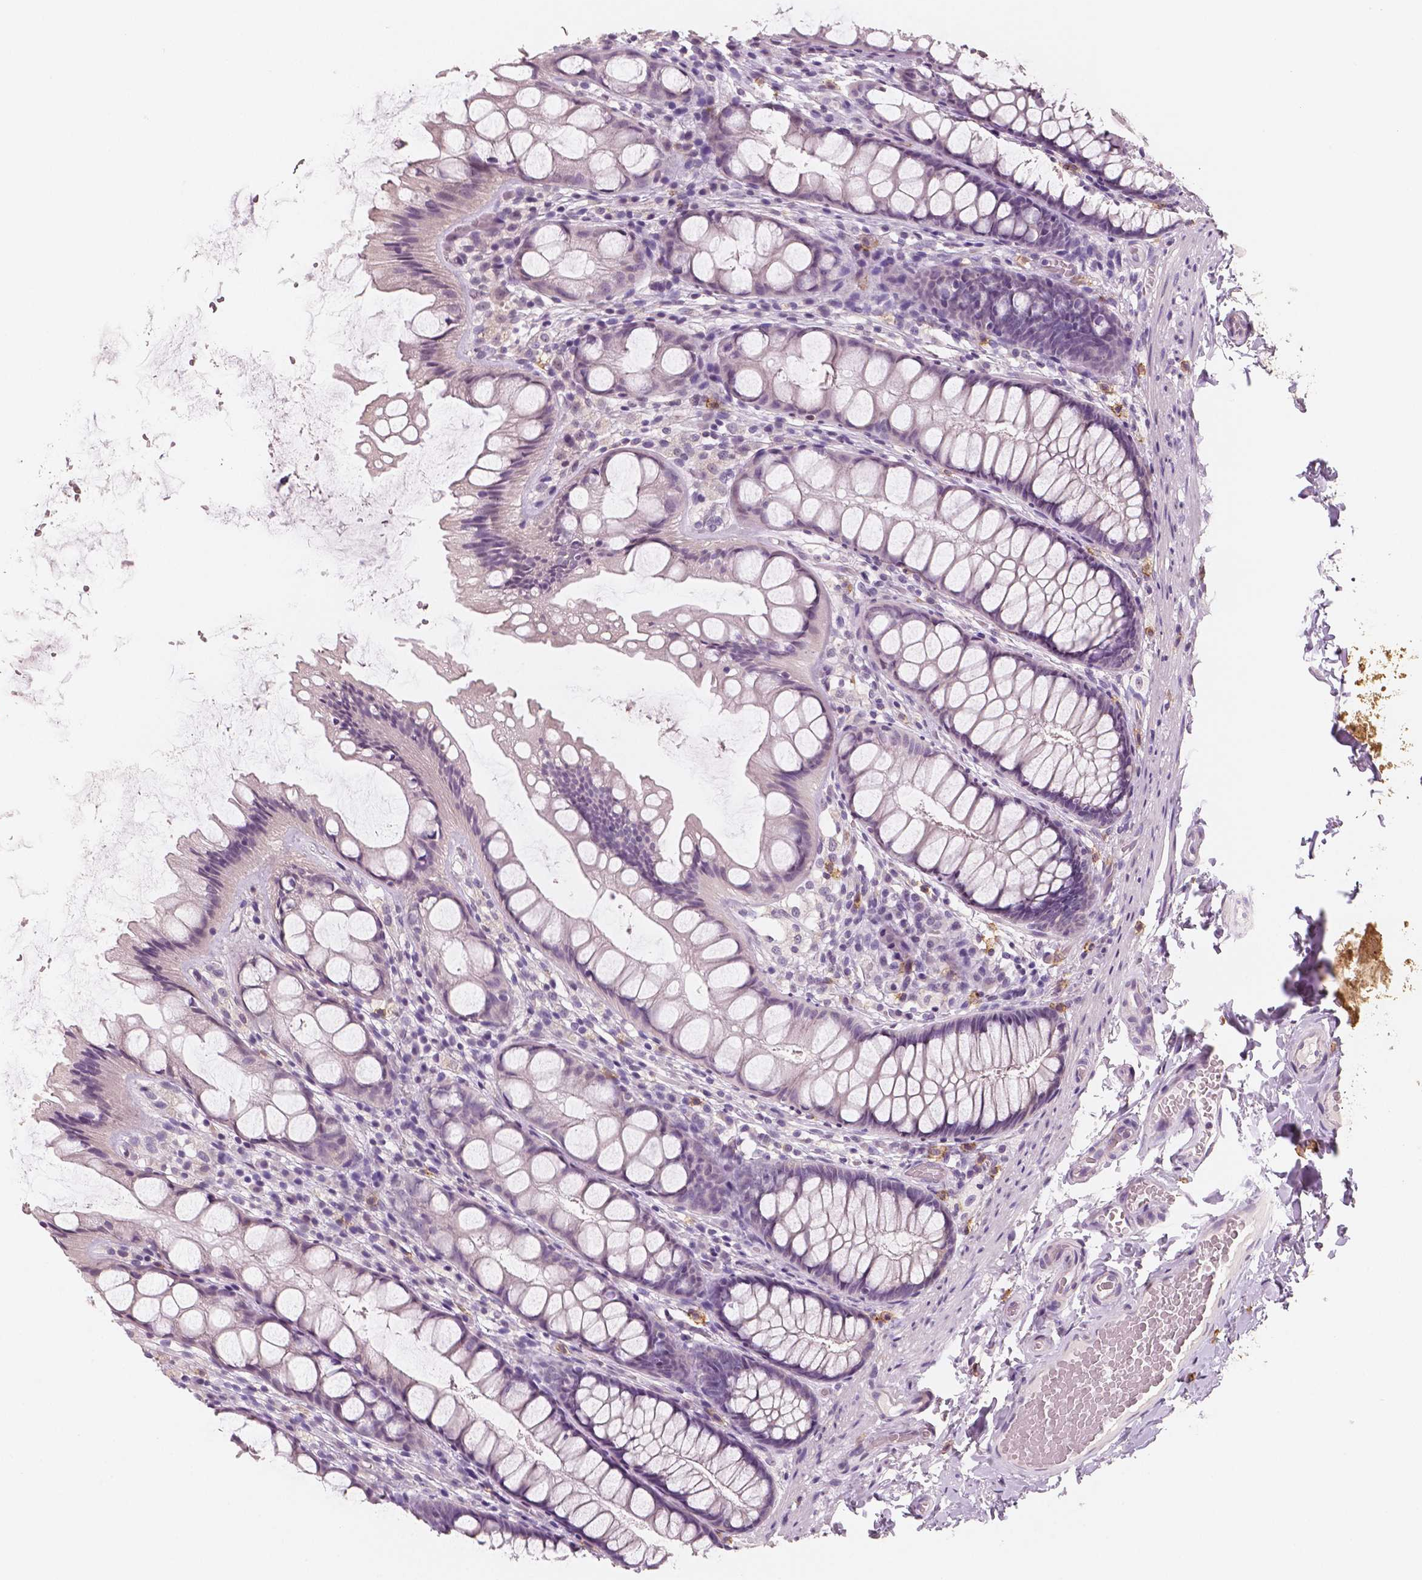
{"staining": {"intensity": "negative", "quantity": "none", "location": "none"}, "tissue": "colon", "cell_type": "Endothelial cells", "image_type": "normal", "snomed": [{"axis": "morphology", "description": "Normal tissue, NOS"}, {"axis": "topography", "description": "Colon"}], "caption": "Colon was stained to show a protein in brown. There is no significant expression in endothelial cells. (Immunohistochemistry, brightfield microscopy, high magnification).", "gene": "KIT", "patient": {"sex": "male", "age": 47}}